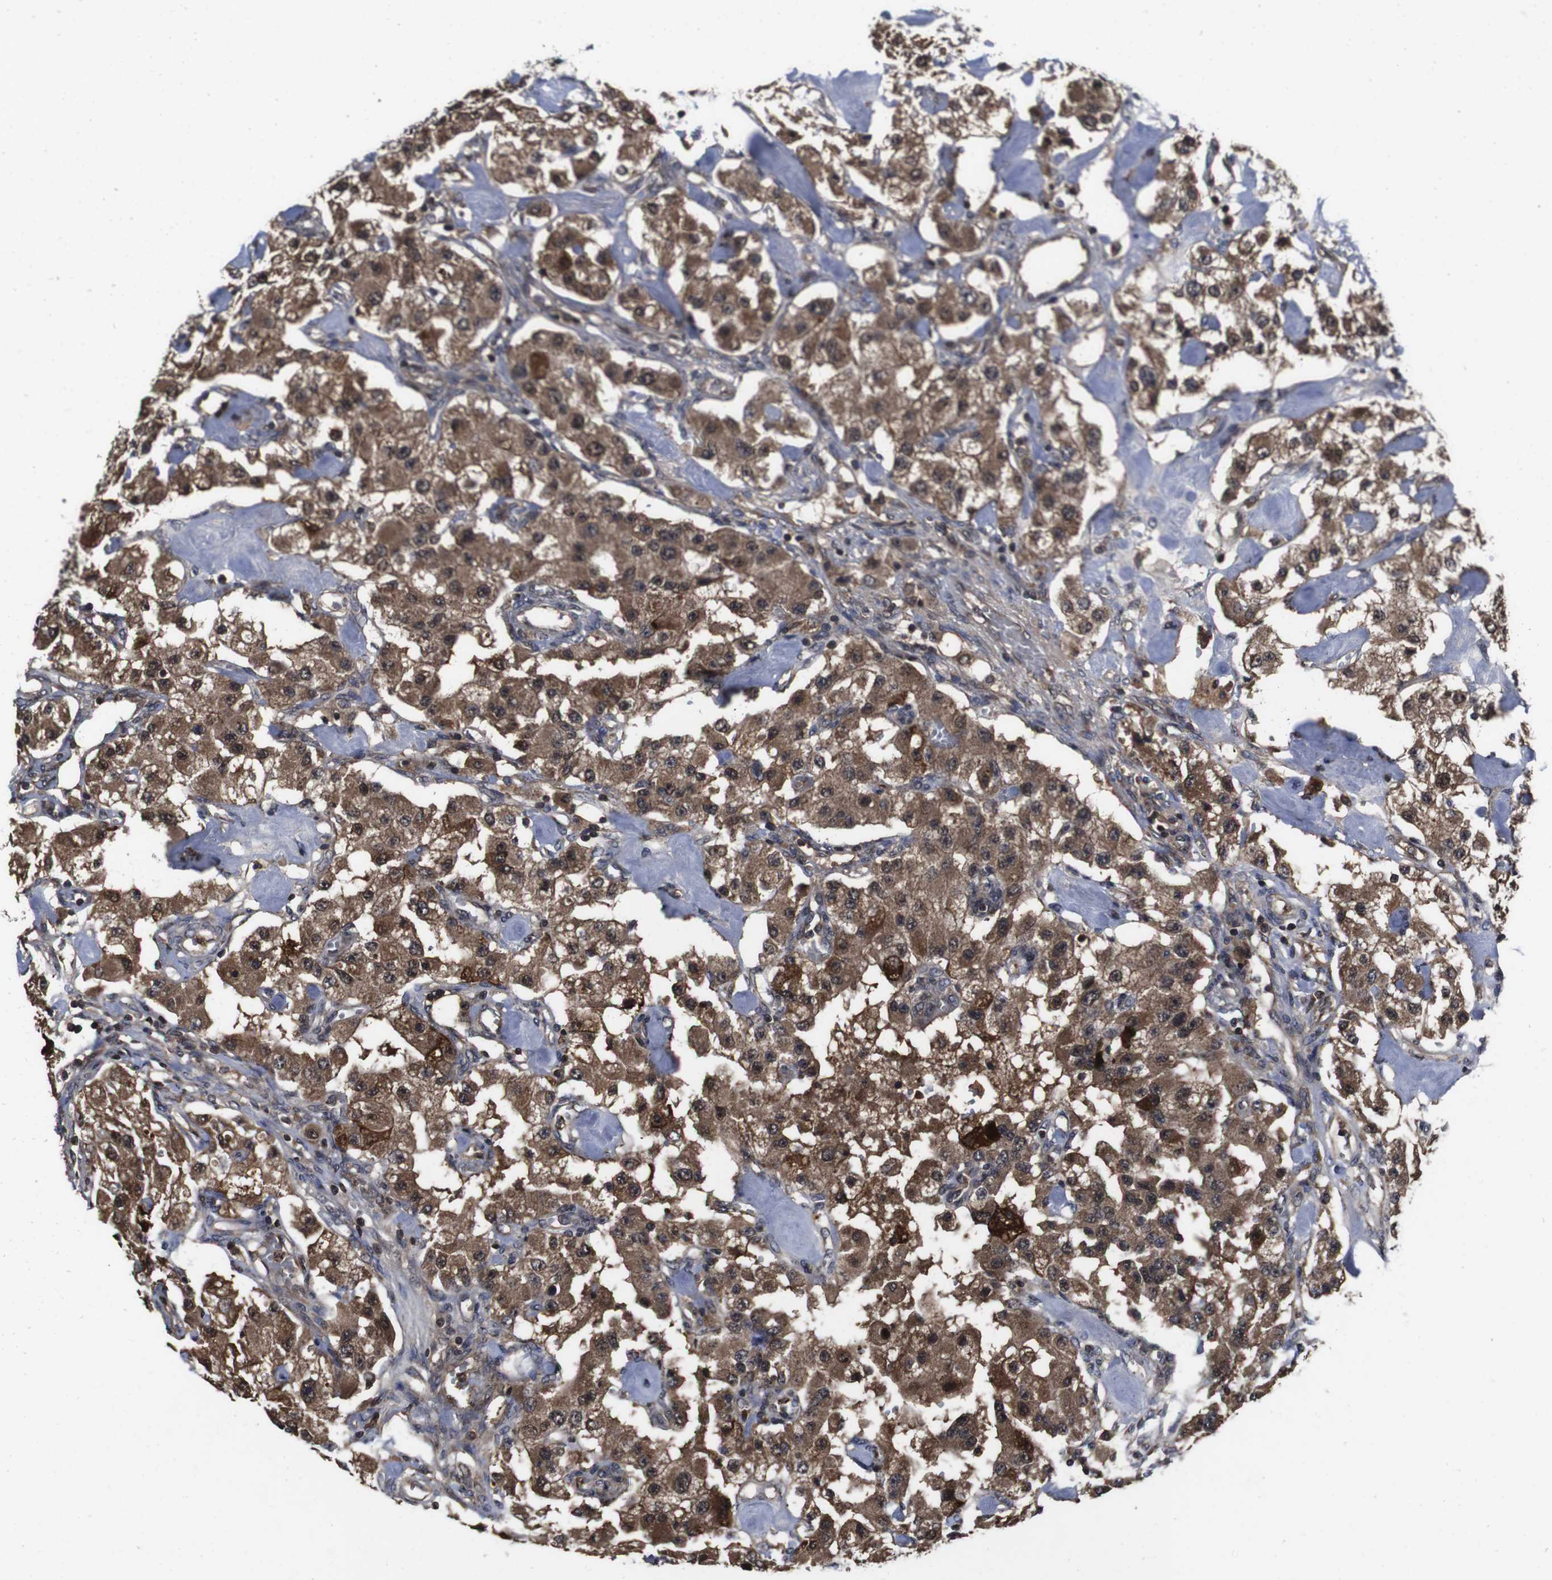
{"staining": {"intensity": "moderate", "quantity": ">75%", "location": "cytoplasmic/membranous"}, "tissue": "carcinoid", "cell_type": "Tumor cells", "image_type": "cancer", "snomed": [{"axis": "morphology", "description": "Carcinoid, malignant, NOS"}, {"axis": "topography", "description": "Pancreas"}], "caption": "Protein analysis of malignant carcinoid tissue shows moderate cytoplasmic/membranous staining in about >75% of tumor cells.", "gene": "CXCL11", "patient": {"sex": "male", "age": 41}}